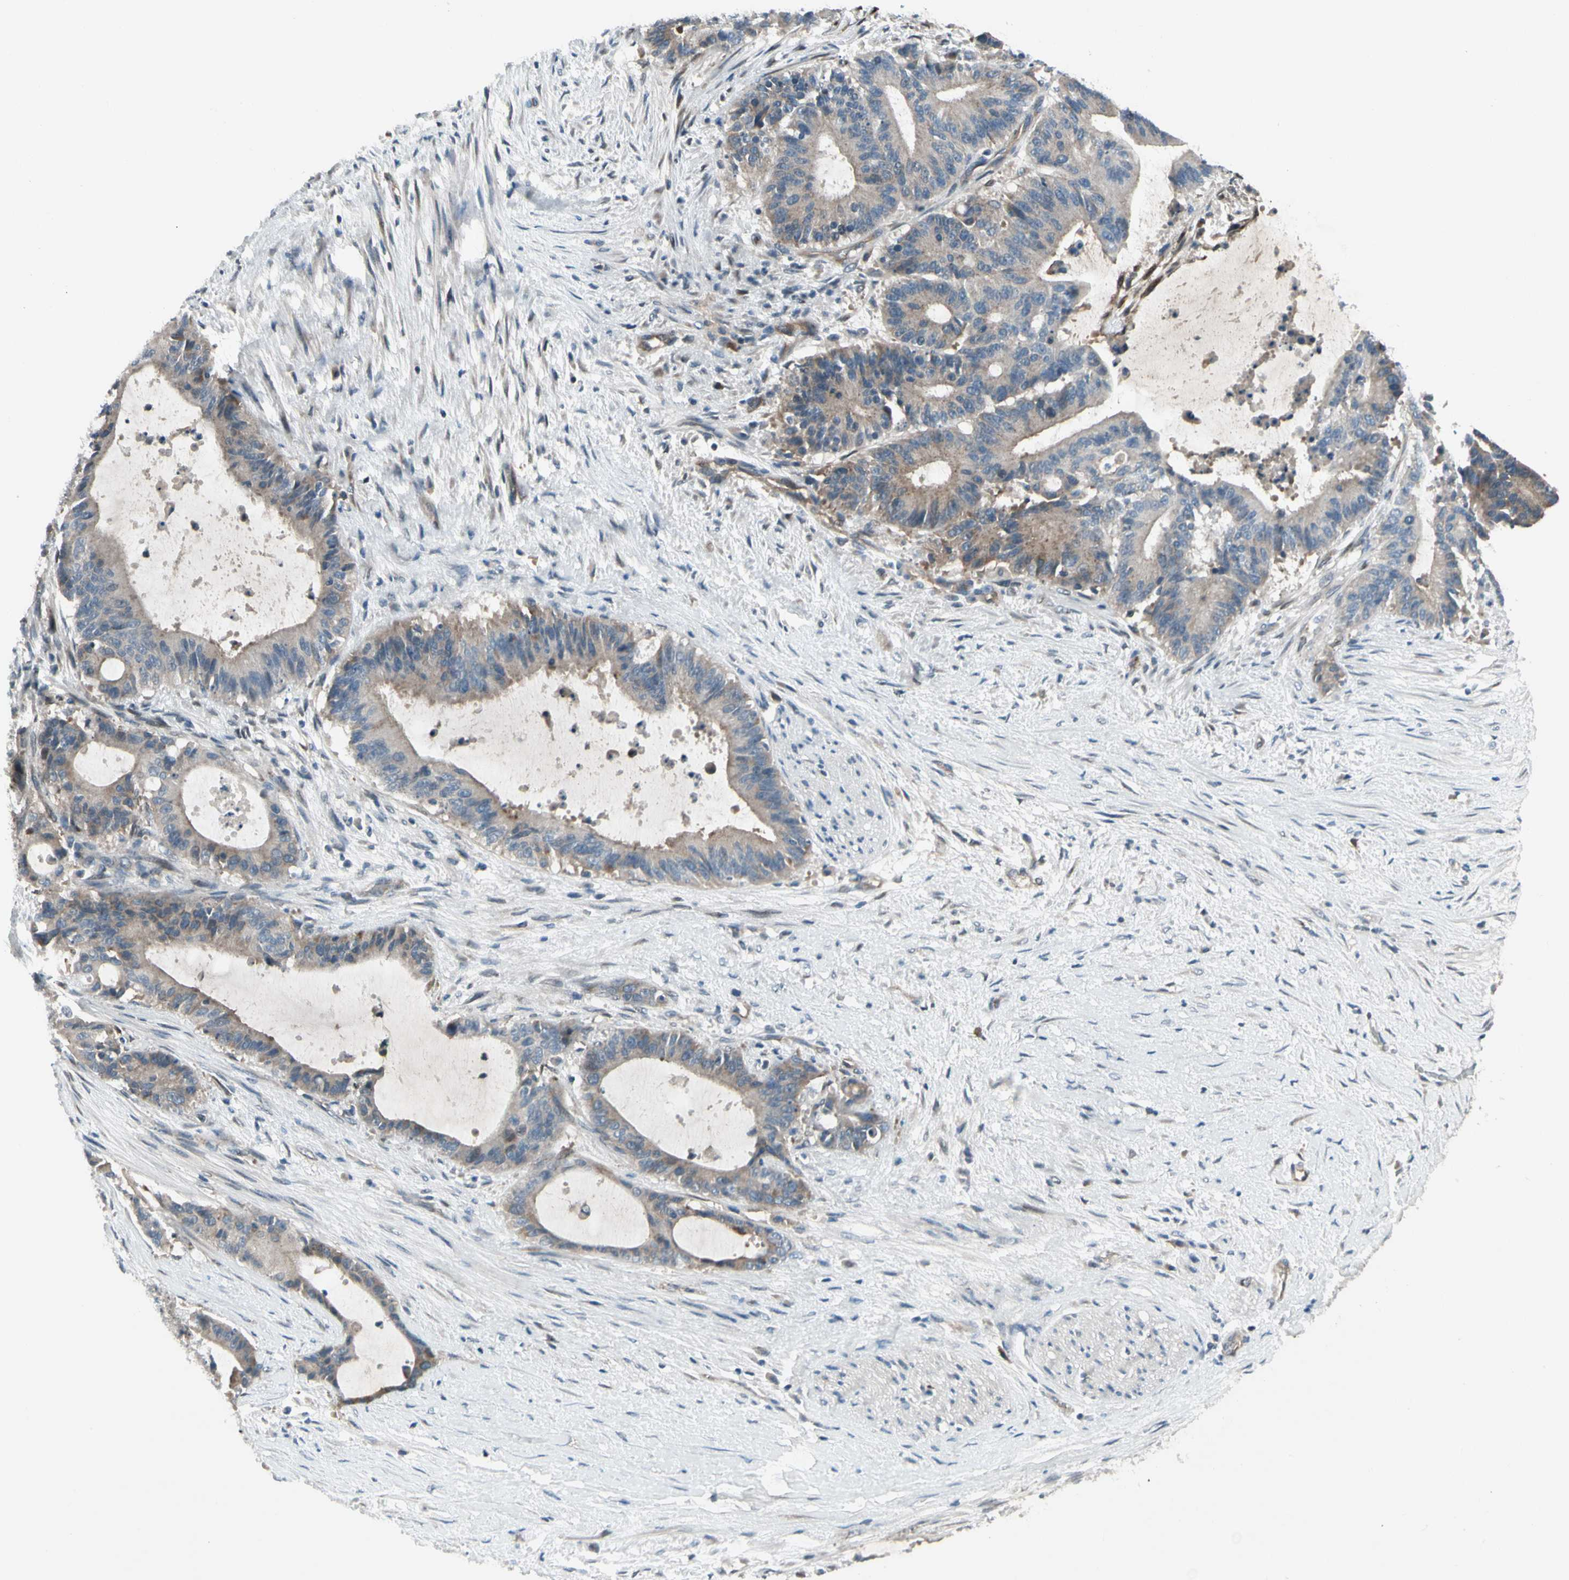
{"staining": {"intensity": "weak", "quantity": ">75%", "location": "cytoplasmic/membranous"}, "tissue": "liver cancer", "cell_type": "Tumor cells", "image_type": "cancer", "snomed": [{"axis": "morphology", "description": "Cholangiocarcinoma"}, {"axis": "topography", "description": "Liver"}], "caption": "Immunohistochemistry (IHC) micrograph of neoplastic tissue: human liver cancer (cholangiocarcinoma) stained using immunohistochemistry reveals low levels of weak protein expression localized specifically in the cytoplasmic/membranous of tumor cells, appearing as a cytoplasmic/membranous brown color.", "gene": "PANK2", "patient": {"sex": "female", "age": 73}}